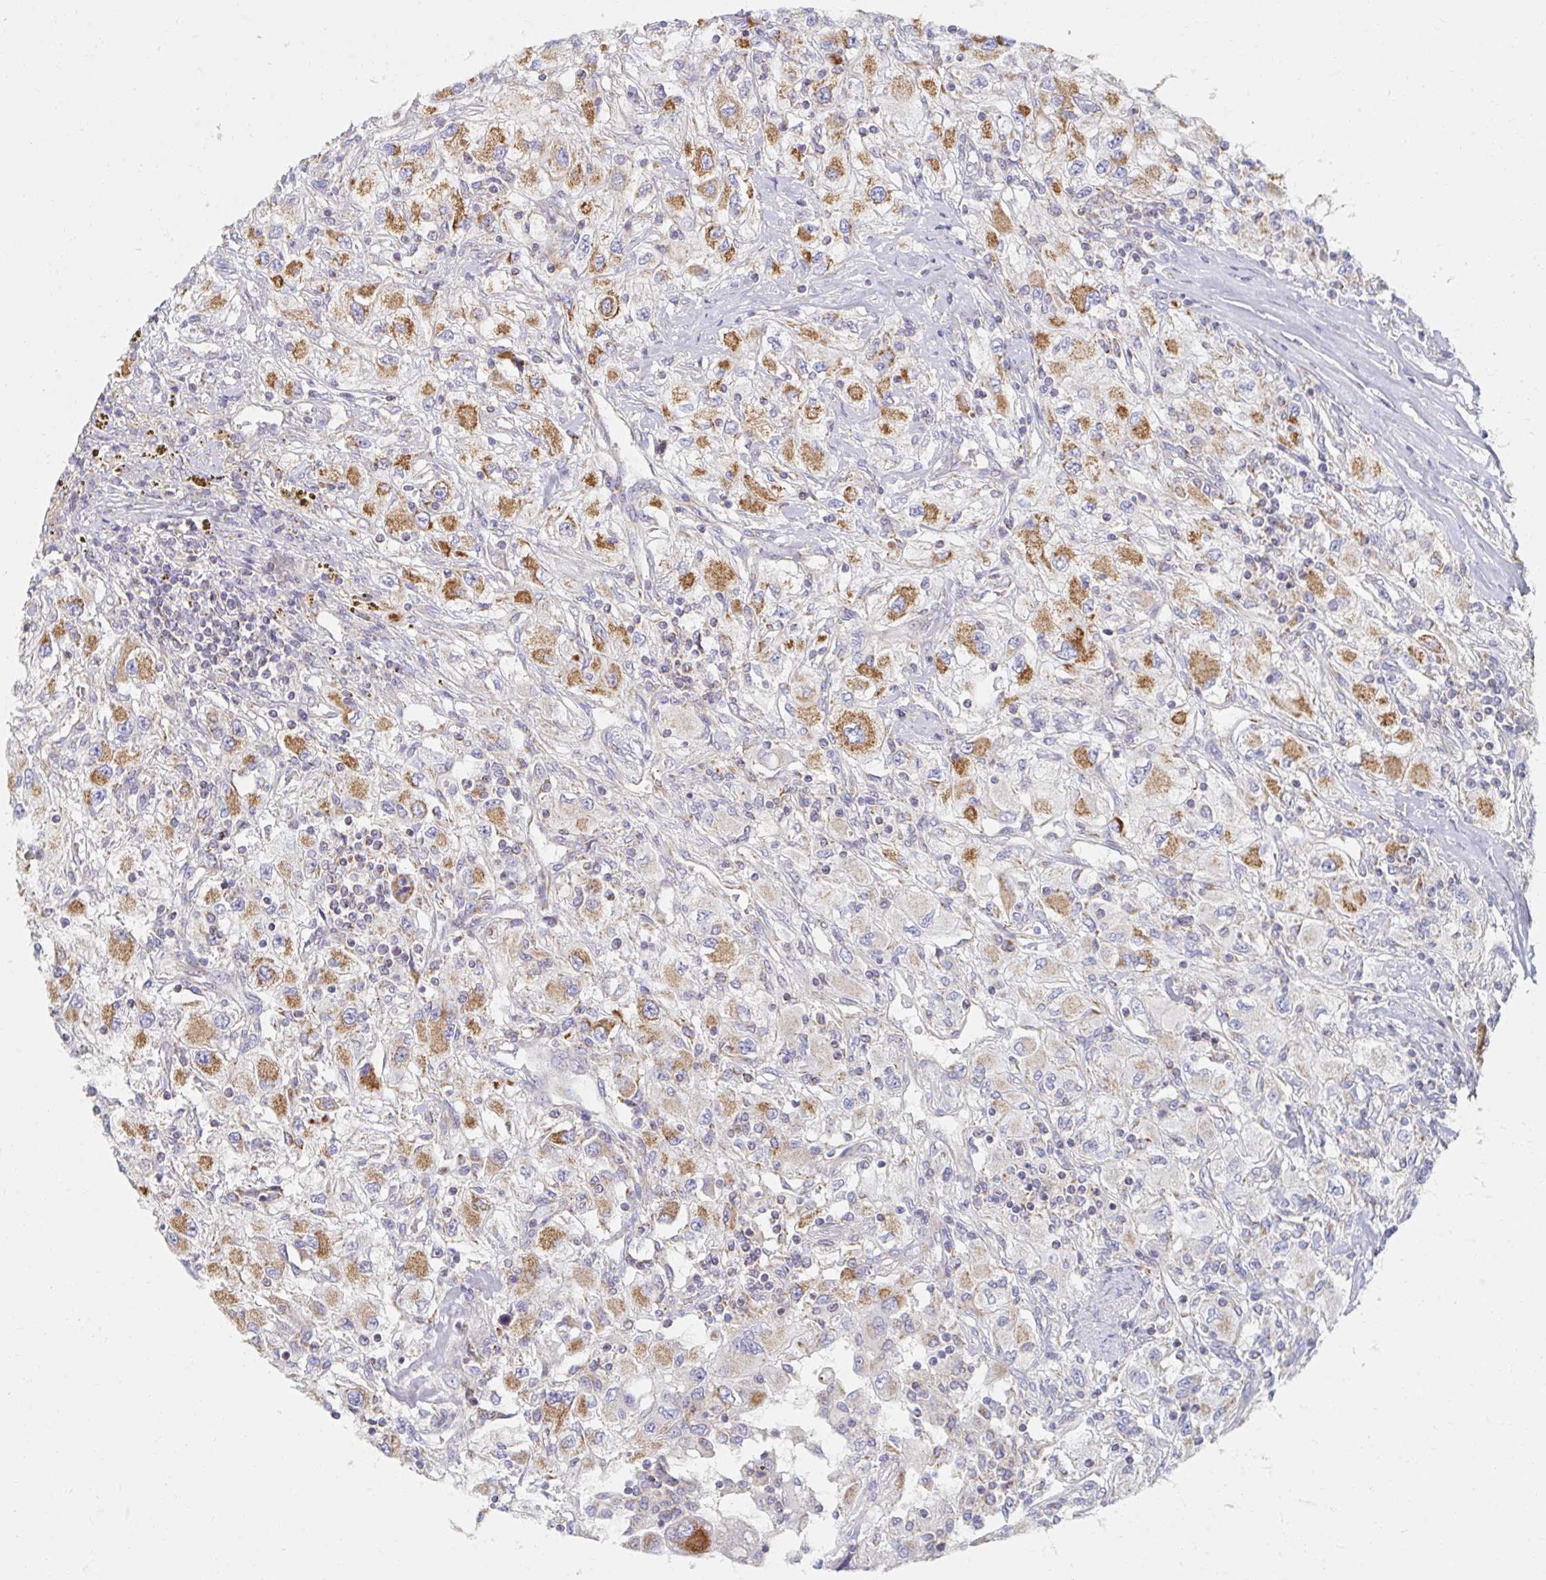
{"staining": {"intensity": "strong", "quantity": ">75%", "location": "cytoplasmic/membranous"}, "tissue": "renal cancer", "cell_type": "Tumor cells", "image_type": "cancer", "snomed": [{"axis": "morphology", "description": "Adenocarcinoma, NOS"}, {"axis": "topography", "description": "Kidney"}], "caption": "Renal cancer stained for a protein (brown) demonstrates strong cytoplasmic/membranous positive staining in about >75% of tumor cells.", "gene": "MAVS", "patient": {"sex": "female", "age": 67}}